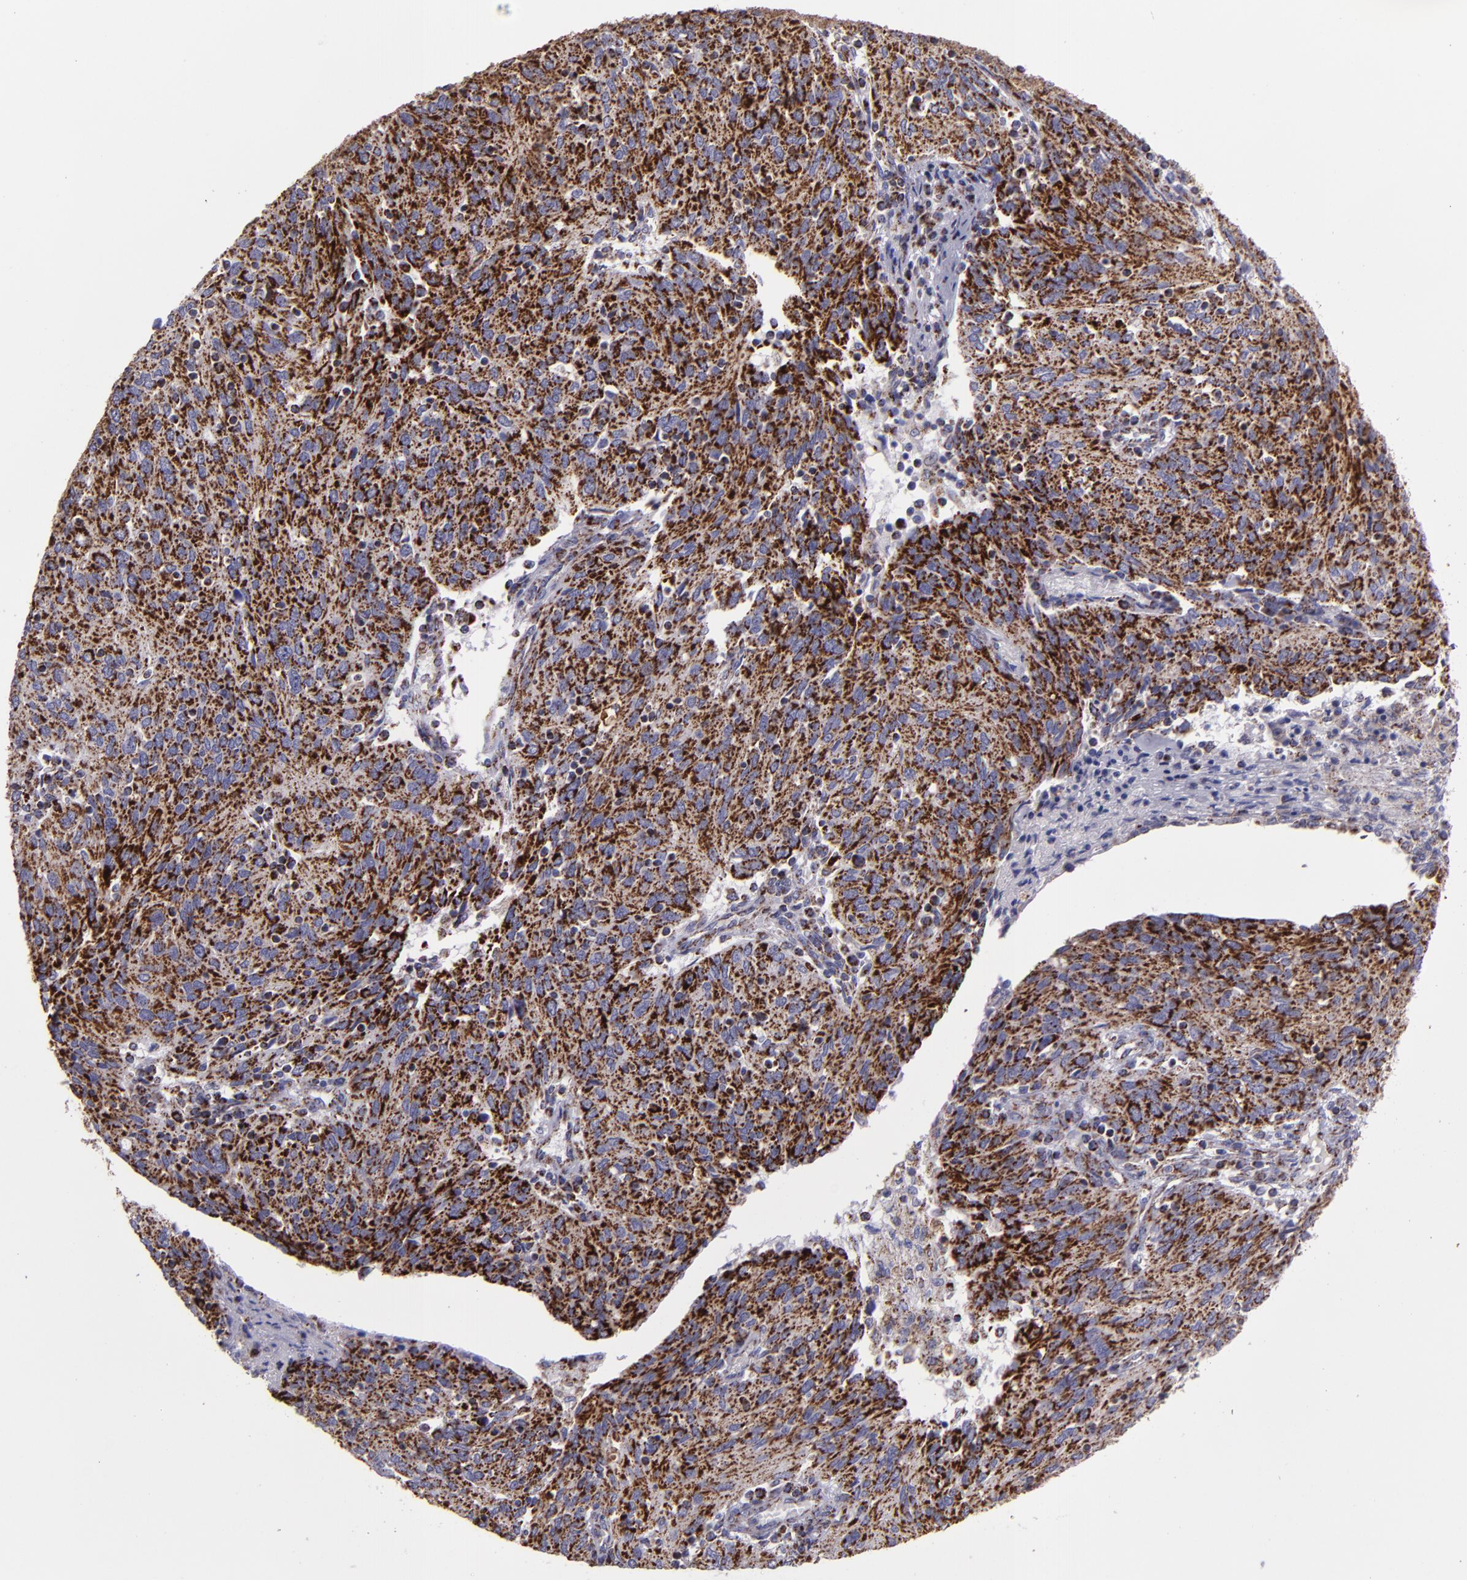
{"staining": {"intensity": "moderate", "quantity": ">75%", "location": "cytoplasmic/membranous"}, "tissue": "ovarian cancer", "cell_type": "Tumor cells", "image_type": "cancer", "snomed": [{"axis": "morphology", "description": "Carcinoma, endometroid"}, {"axis": "topography", "description": "Ovary"}], "caption": "Protein expression analysis of human ovarian endometroid carcinoma reveals moderate cytoplasmic/membranous positivity in about >75% of tumor cells. (DAB IHC, brown staining for protein, blue staining for nuclei).", "gene": "HSPD1", "patient": {"sex": "female", "age": 50}}